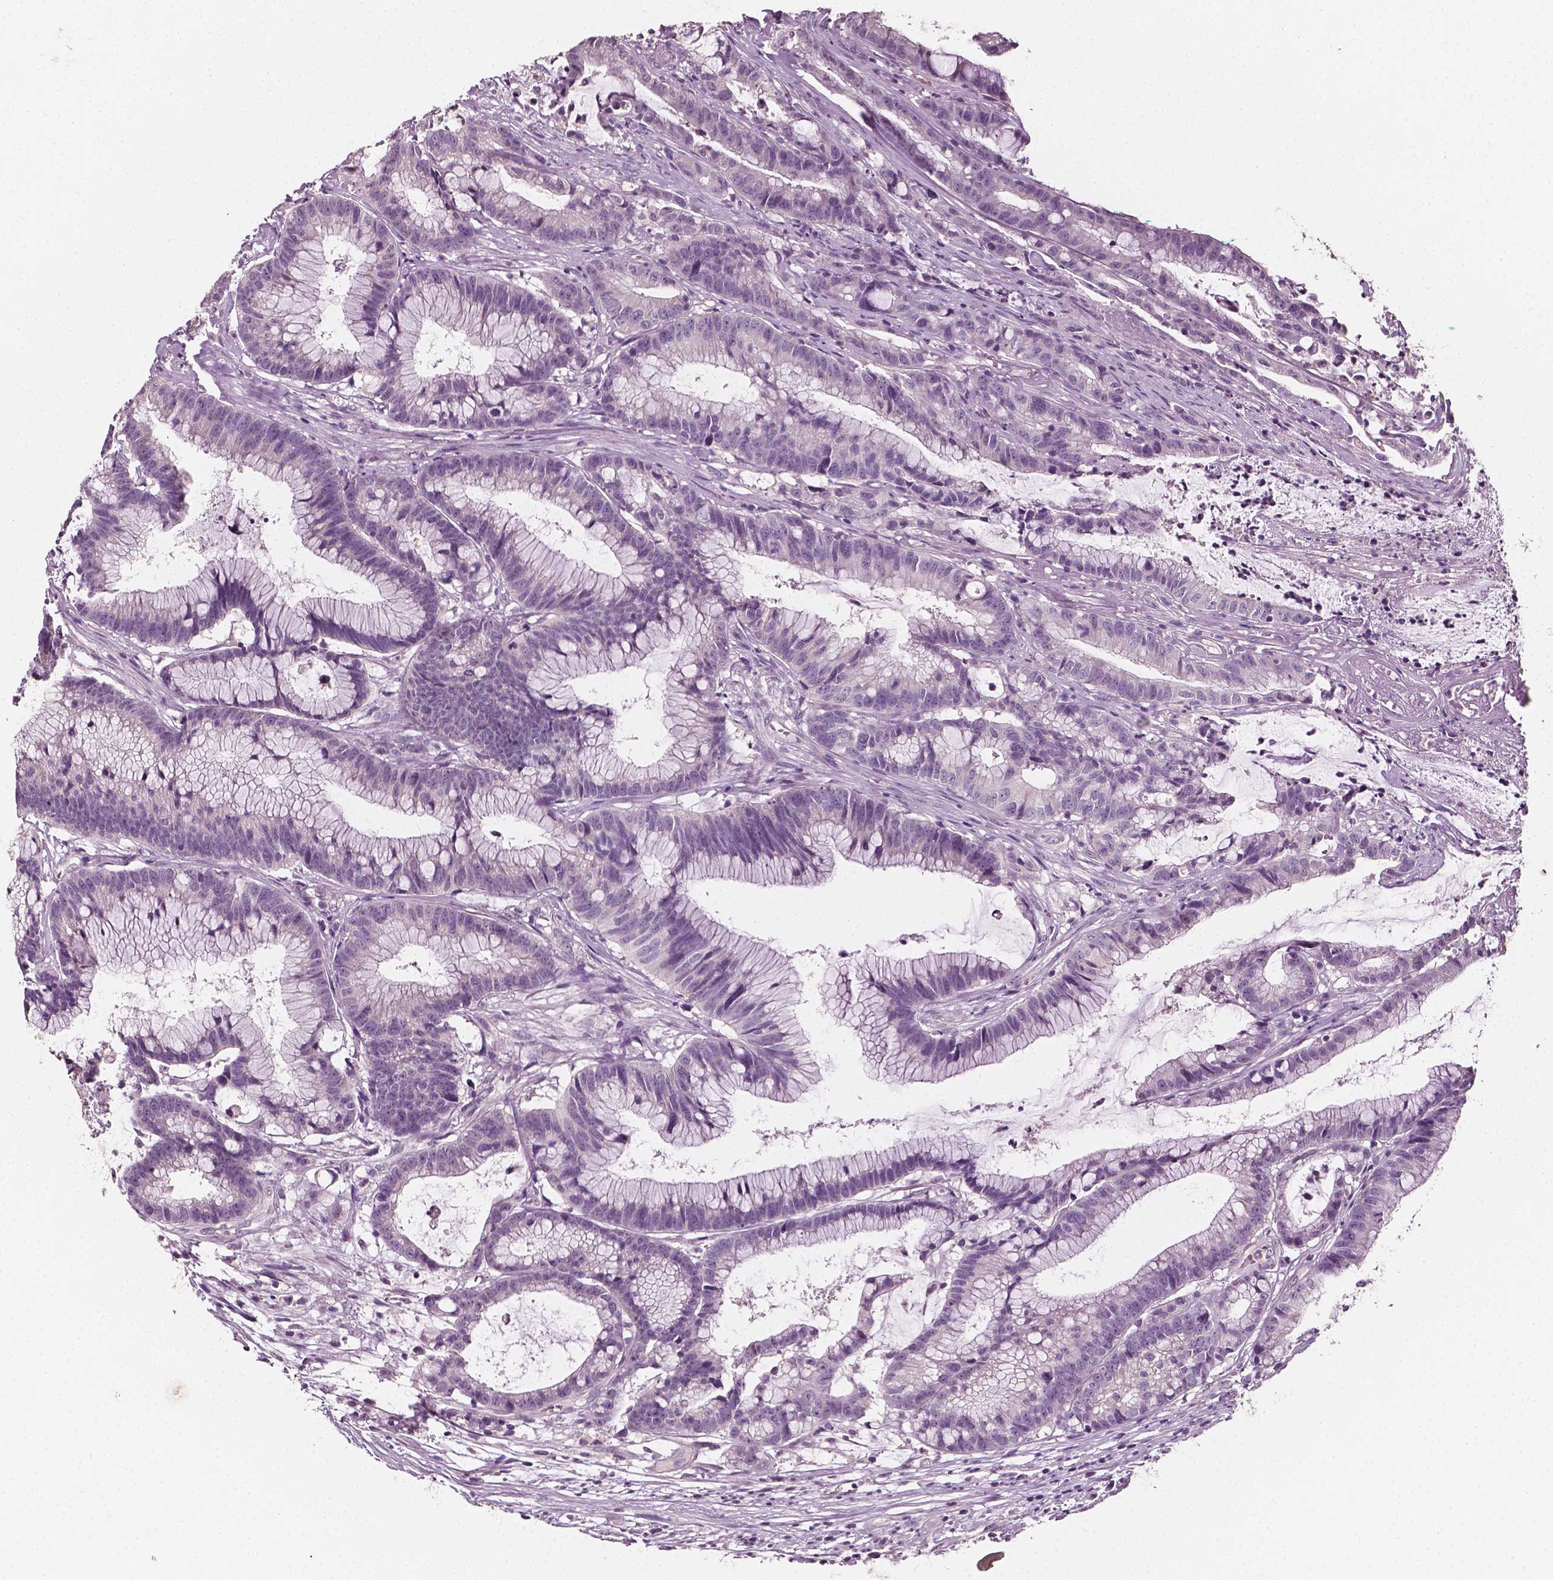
{"staining": {"intensity": "negative", "quantity": "none", "location": "none"}, "tissue": "colorectal cancer", "cell_type": "Tumor cells", "image_type": "cancer", "snomed": [{"axis": "morphology", "description": "Adenocarcinoma, NOS"}, {"axis": "topography", "description": "Colon"}], "caption": "High power microscopy histopathology image of an immunohistochemistry (IHC) image of adenocarcinoma (colorectal), revealing no significant staining in tumor cells.", "gene": "PLA2R1", "patient": {"sex": "female", "age": 78}}